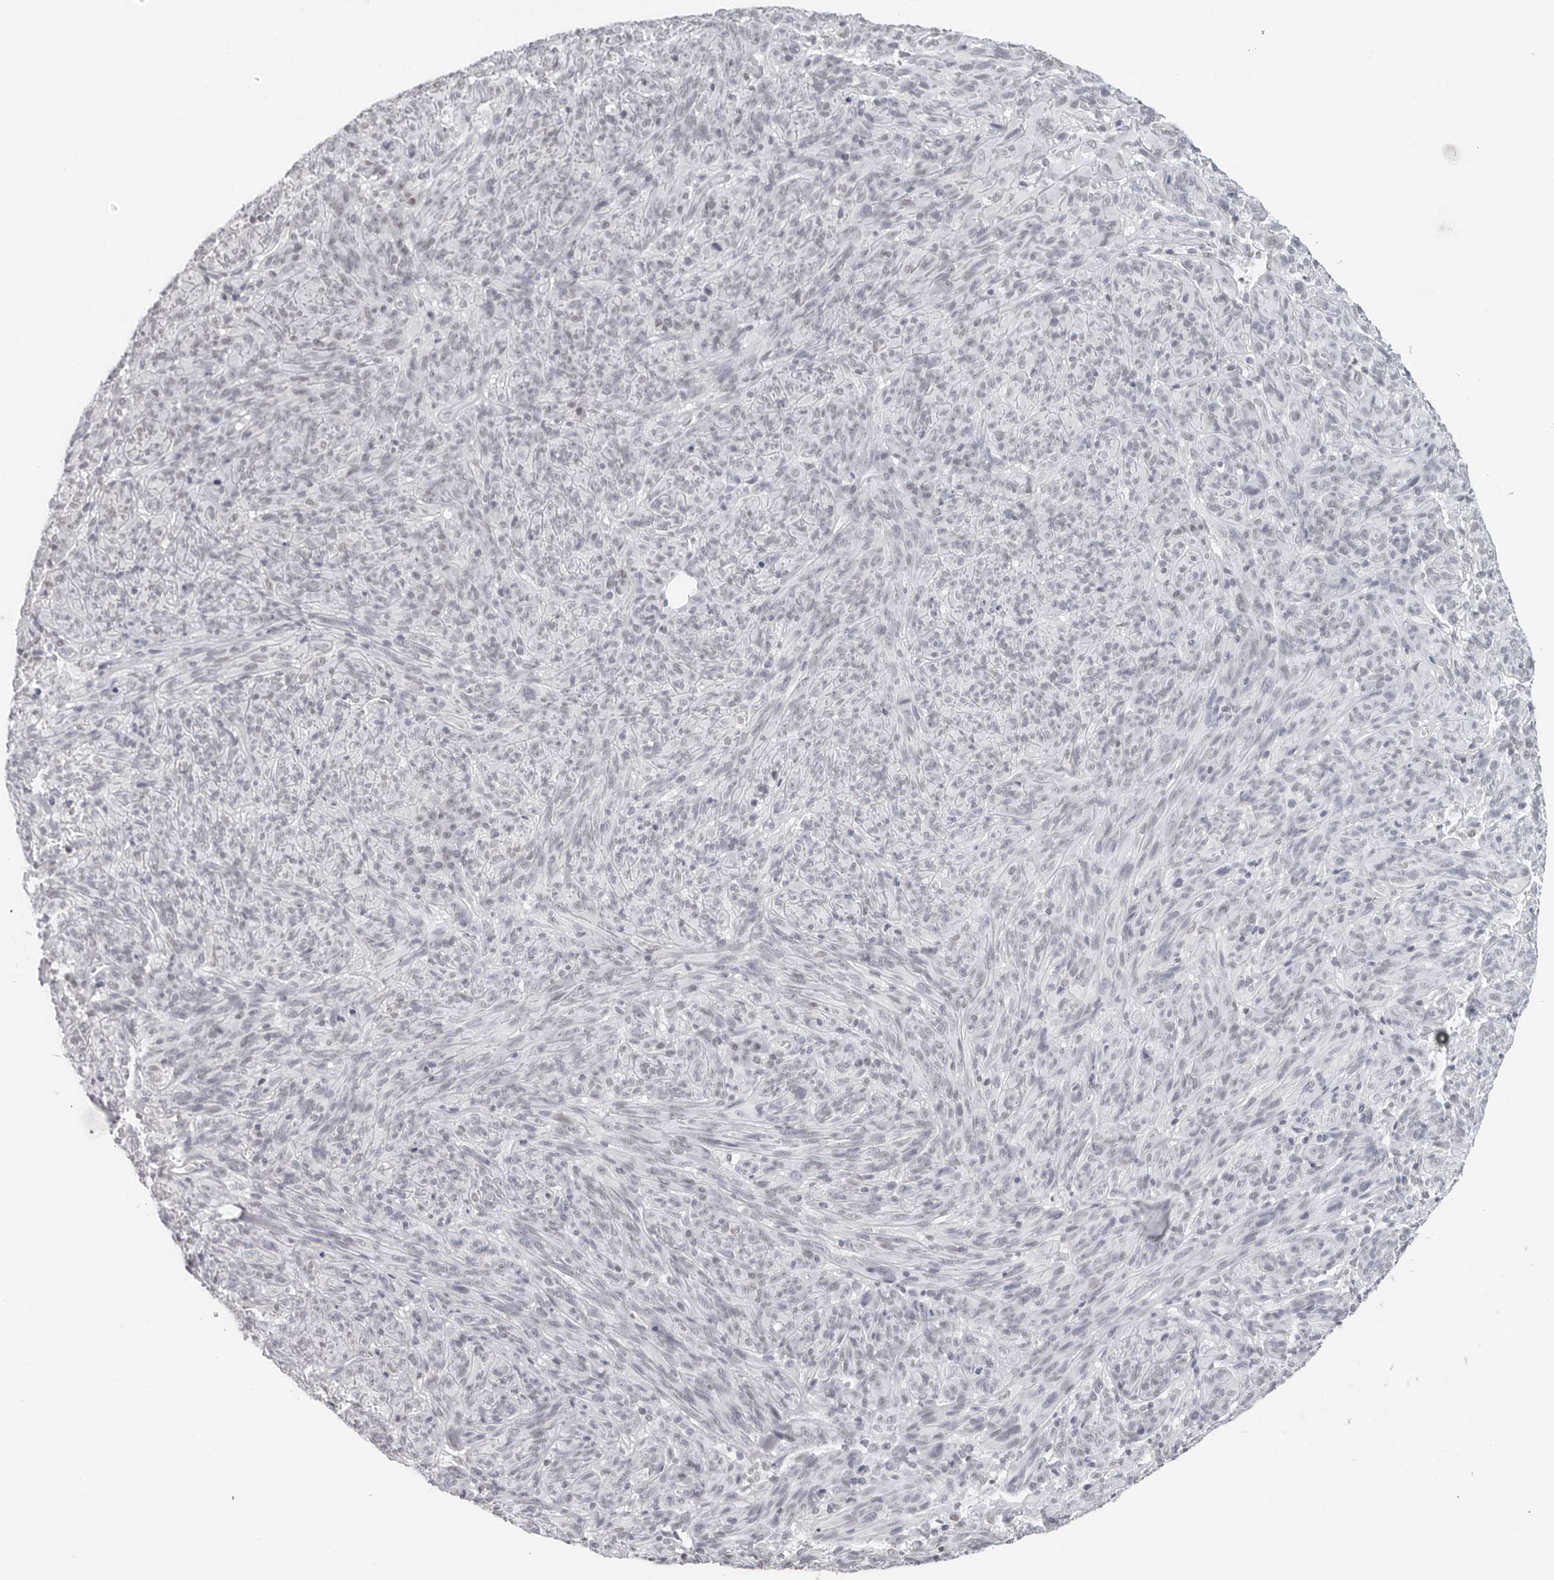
{"staining": {"intensity": "negative", "quantity": "none", "location": "none"}, "tissue": "melanoma", "cell_type": "Tumor cells", "image_type": "cancer", "snomed": [{"axis": "morphology", "description": "Malignant melanoma, NOS"}, {"axis": "topography", "description": "Skin of head"}], "caption": "This is an immunohistochemistry photomicrograph of human melanoma. There is no positivity in tumor cells.", "gene": "FLG2", "patient": {"sex": "male", "age": 96}}